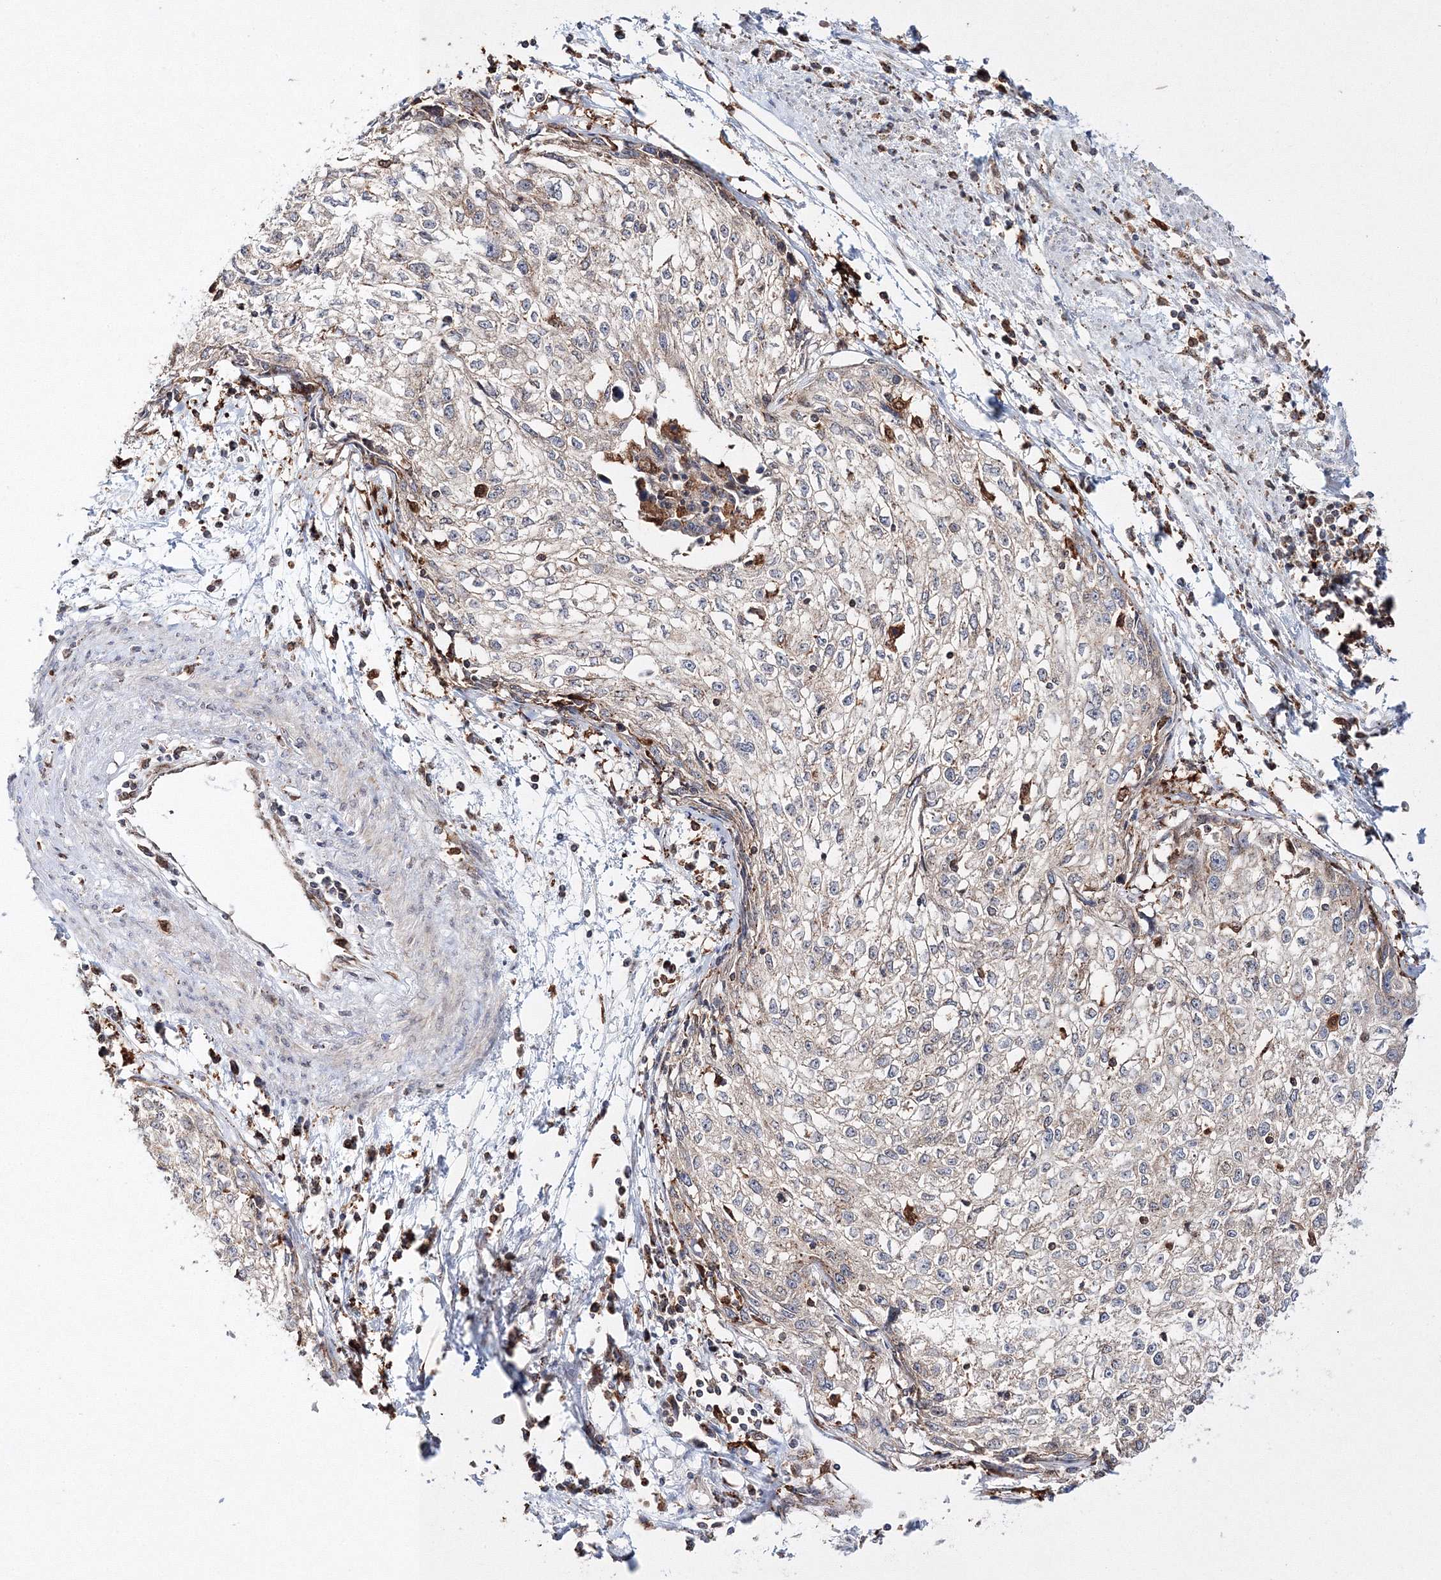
{"staining": {"intensity": "negative", "quantity": "none", "location": "none"}, "tissue": "cervical cancer", "cell_type": "Tumor cells", "image_type": "cancer", "snomed": [{"axis": "morphology", "description": "Squamous cell carcinoma, NOS"}, {"axis": "topography", "description": "Cervix"}], "caption": "Immunohistochemistry image of neoplastic tissue: human cervical squamous cell carcinoma stained with DAB exhibits no significant protein expression in tumor cells.", "gene": "ARCN1", "patient": {"sex": "female", "age": 57}}